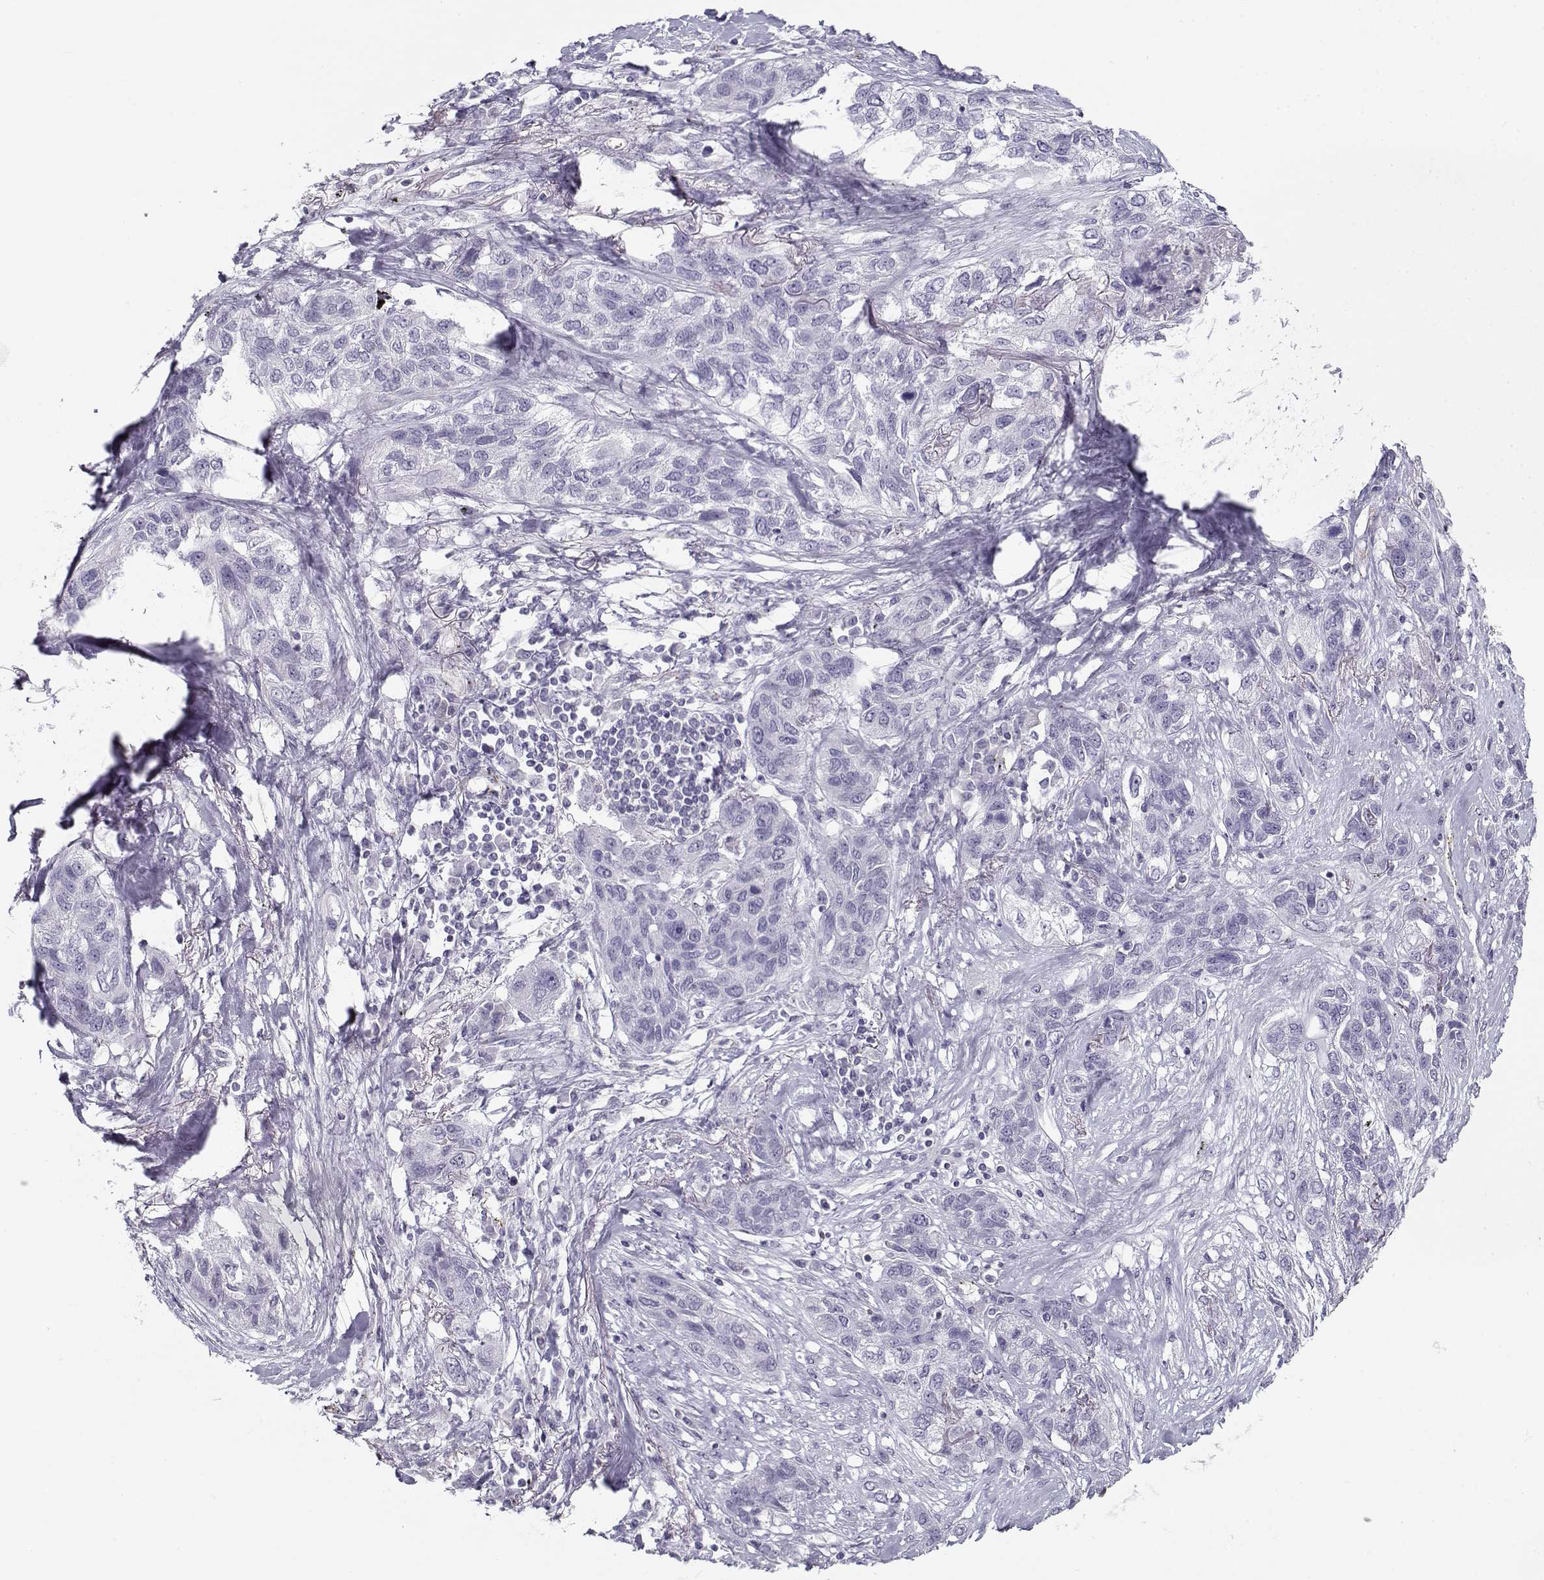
{"staining": {"intensity": "negative", "quantity": "none", "location": "none"}, "tissue": "lung cancer", "cell_type": "Tumor cells", "image_type": "cancer", "snomed": [{"axis": "morphology", "description": "Squamous cell carcinoma, NOS"}, {"axis": "topography", "description": "Lung"}], "caption": "This micrograph is of lung cancer stained with IHC to label a protein in brown with the nuclei are counter-stained blue. There is no positivity in tumor cells.", "gene": "MYO1A", "patient": {"sex": "female", "age": 70}}